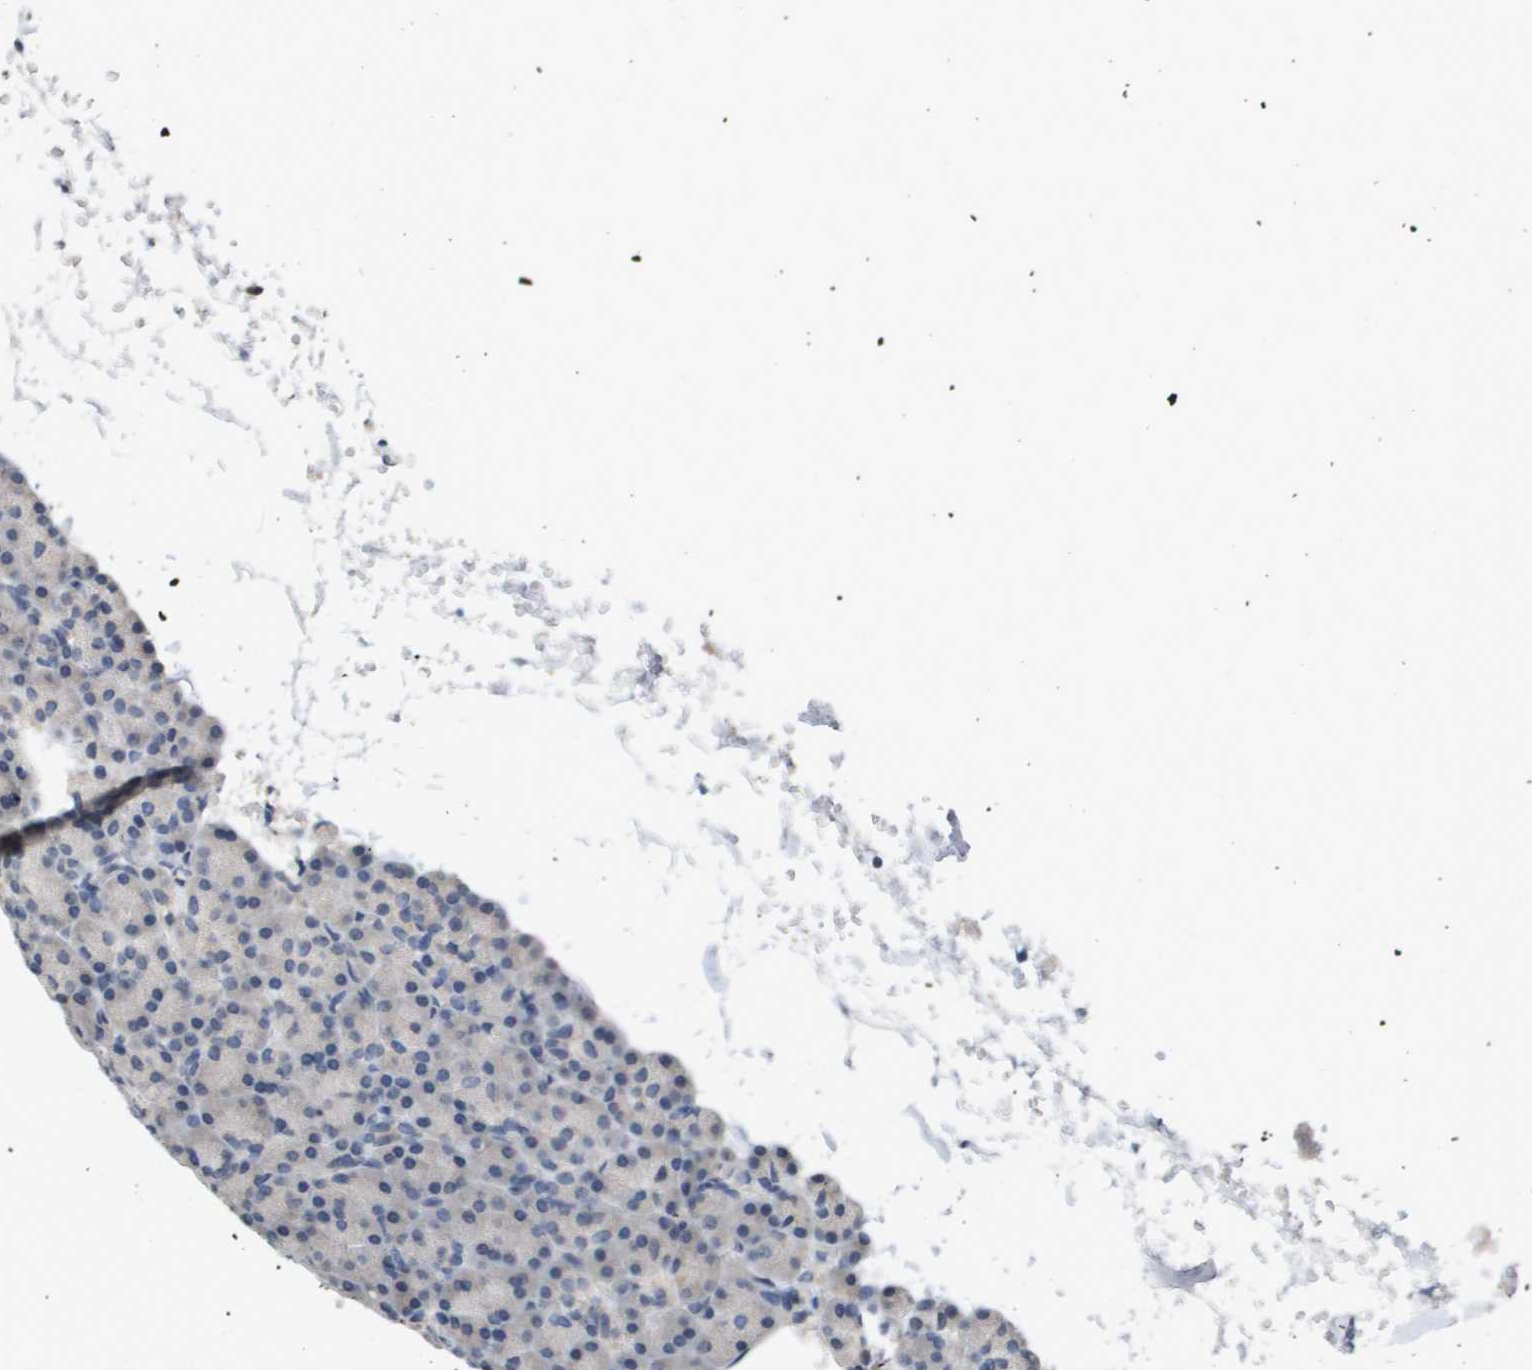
{"staining": {"intensity": "negative", "quantity": "none", "location": "none"}, "tissue": "pancreas", "cell_type": "Exocrine glandular cells", "image_type": "normal", "snomed": [{"axis": "morphology", "description": "Normal tissue, NOS"}, {"axis": "topography", "description": "Pancreas"}], "caption": "This is a photomicrograph of immunohistochemistry (IHC) staining of unremarkable pancreas, which shows no expression in exocrine glandular cells. (Stains: DAB (3,3'-diaminobenzidine) IHC with hematoxylin counter stain, Microscopy: brightfield microscopy at high magnification).", "gene": "CAPN11", "patient": {"sex": "female", "age": 43}}